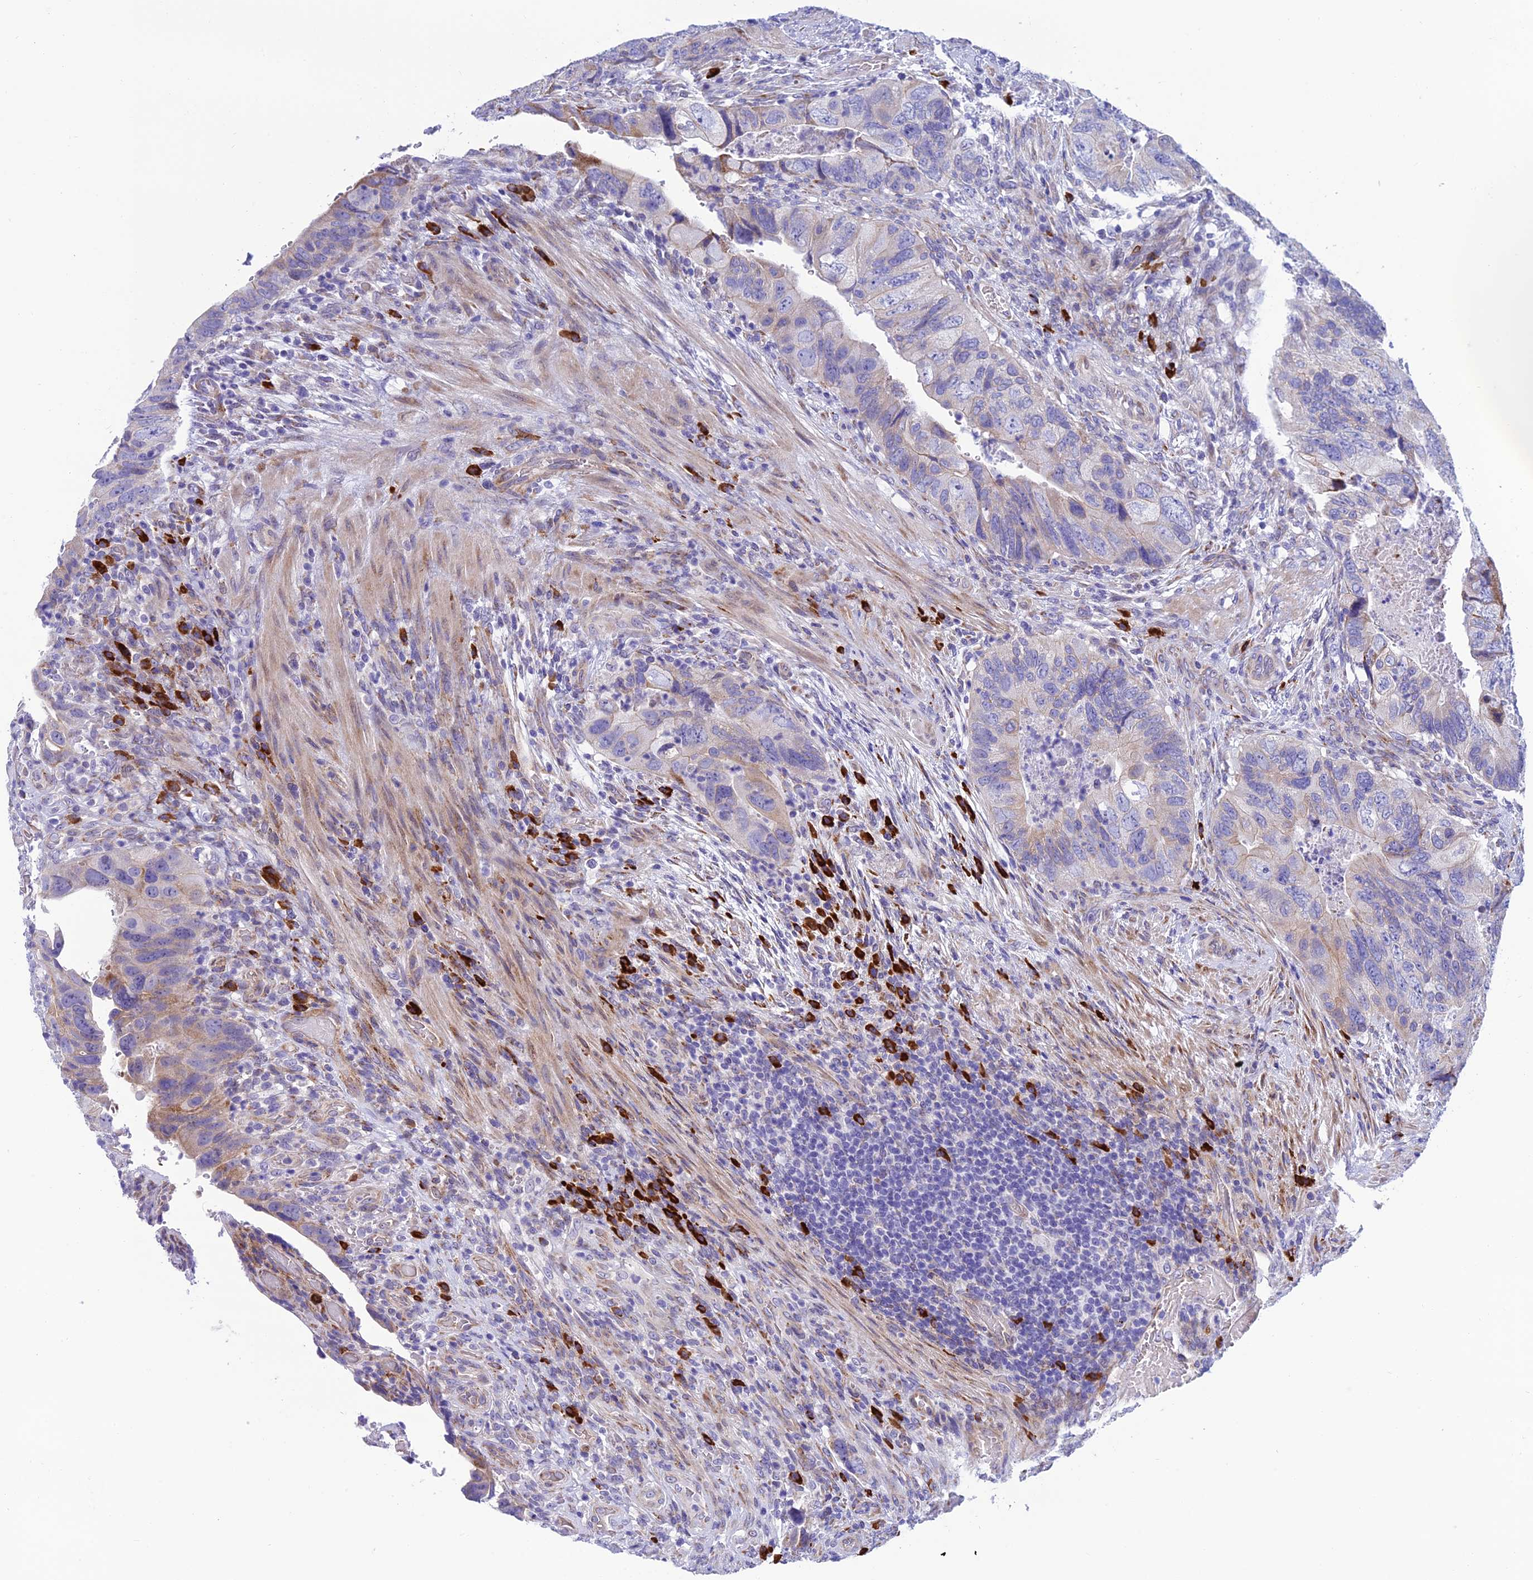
{"staining": {"intensity": "moderate", "quantity": "<25%", "location": "cytoplasmic/membranous"}, "tissue": "colorectal cancer", "cell_type": "Tumor cells", "image_type": "cancer", "snomed": [{"axis": "morphology", "description": "Adenocarcinoma, NOS"}, {"axis": "topography", "description": "Rectum"}], "caption": "Immunohistochemistry (DAB) staining of human adenocarcinoma (colorectal) exhibits moderate cytoplasmic/membranous protein staining in about <25% of tumor cells. (DAB (3,3'-diaminobenzidine) IHC with brightfield microscopy, high magnification).", "gene": "MACIR", "patient": {"sex": "male", "age": 63}}